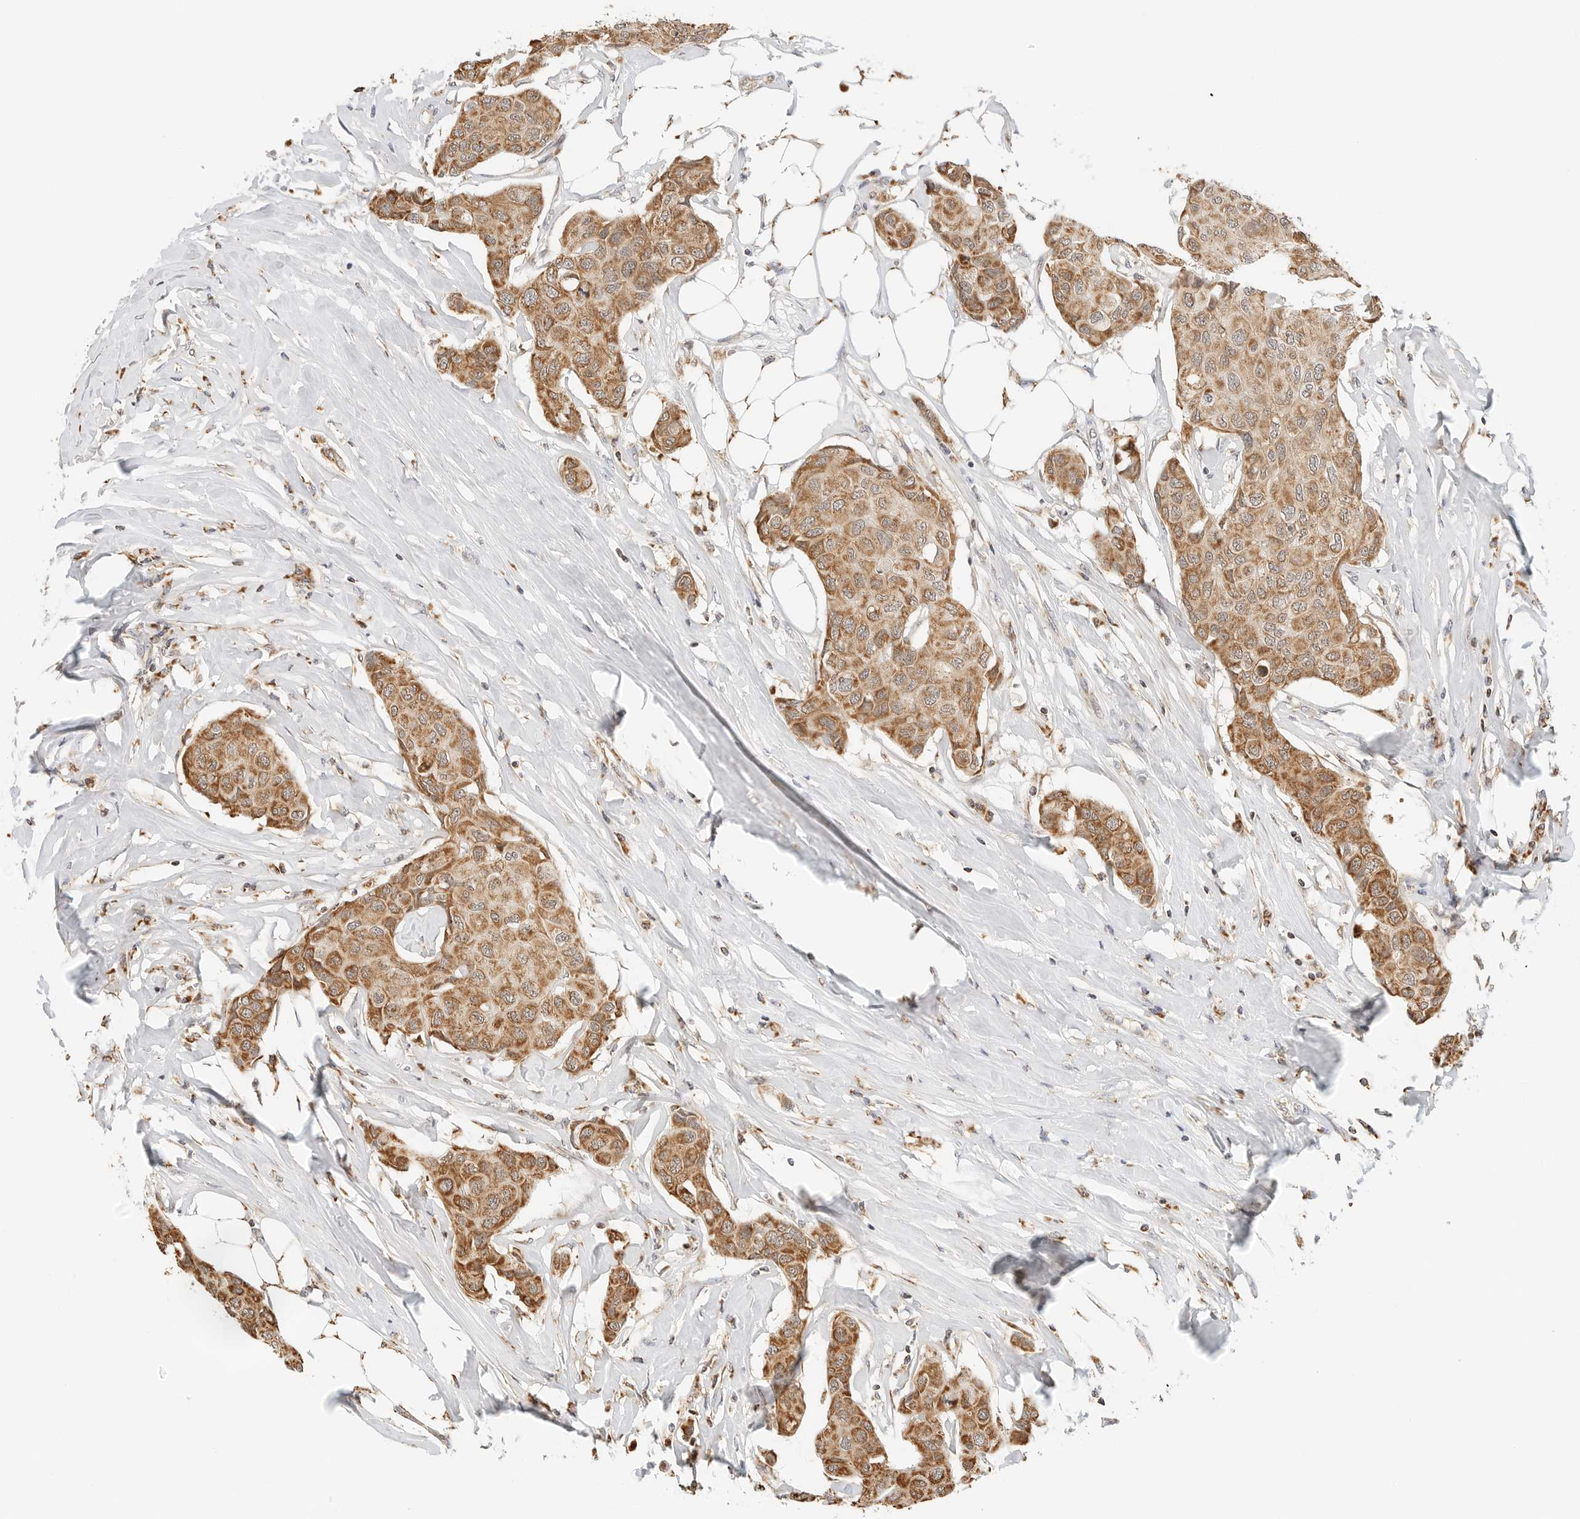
{"staining": {"intensity": "moderate", "quantity": ">75%", "location": "cytoplasmic/membranous"}, "tissue": "breast cancer", "cell_type": "Tumor cells", "image_type": "cancer", "snomed": [{"axis": "morphology", "description": "Duct carcinoma"}, {"axis": "topography", "description": "Breast"}], "caption": "About >75% of tumor cells in invasive ductal carcinoma (breast) exhibit moderate cytoplasmic/membranous protein expression as visualized by brown immunohistochemical staining.", "gene": "ATL1", "patient": {"sex": "female", "age": 80}}